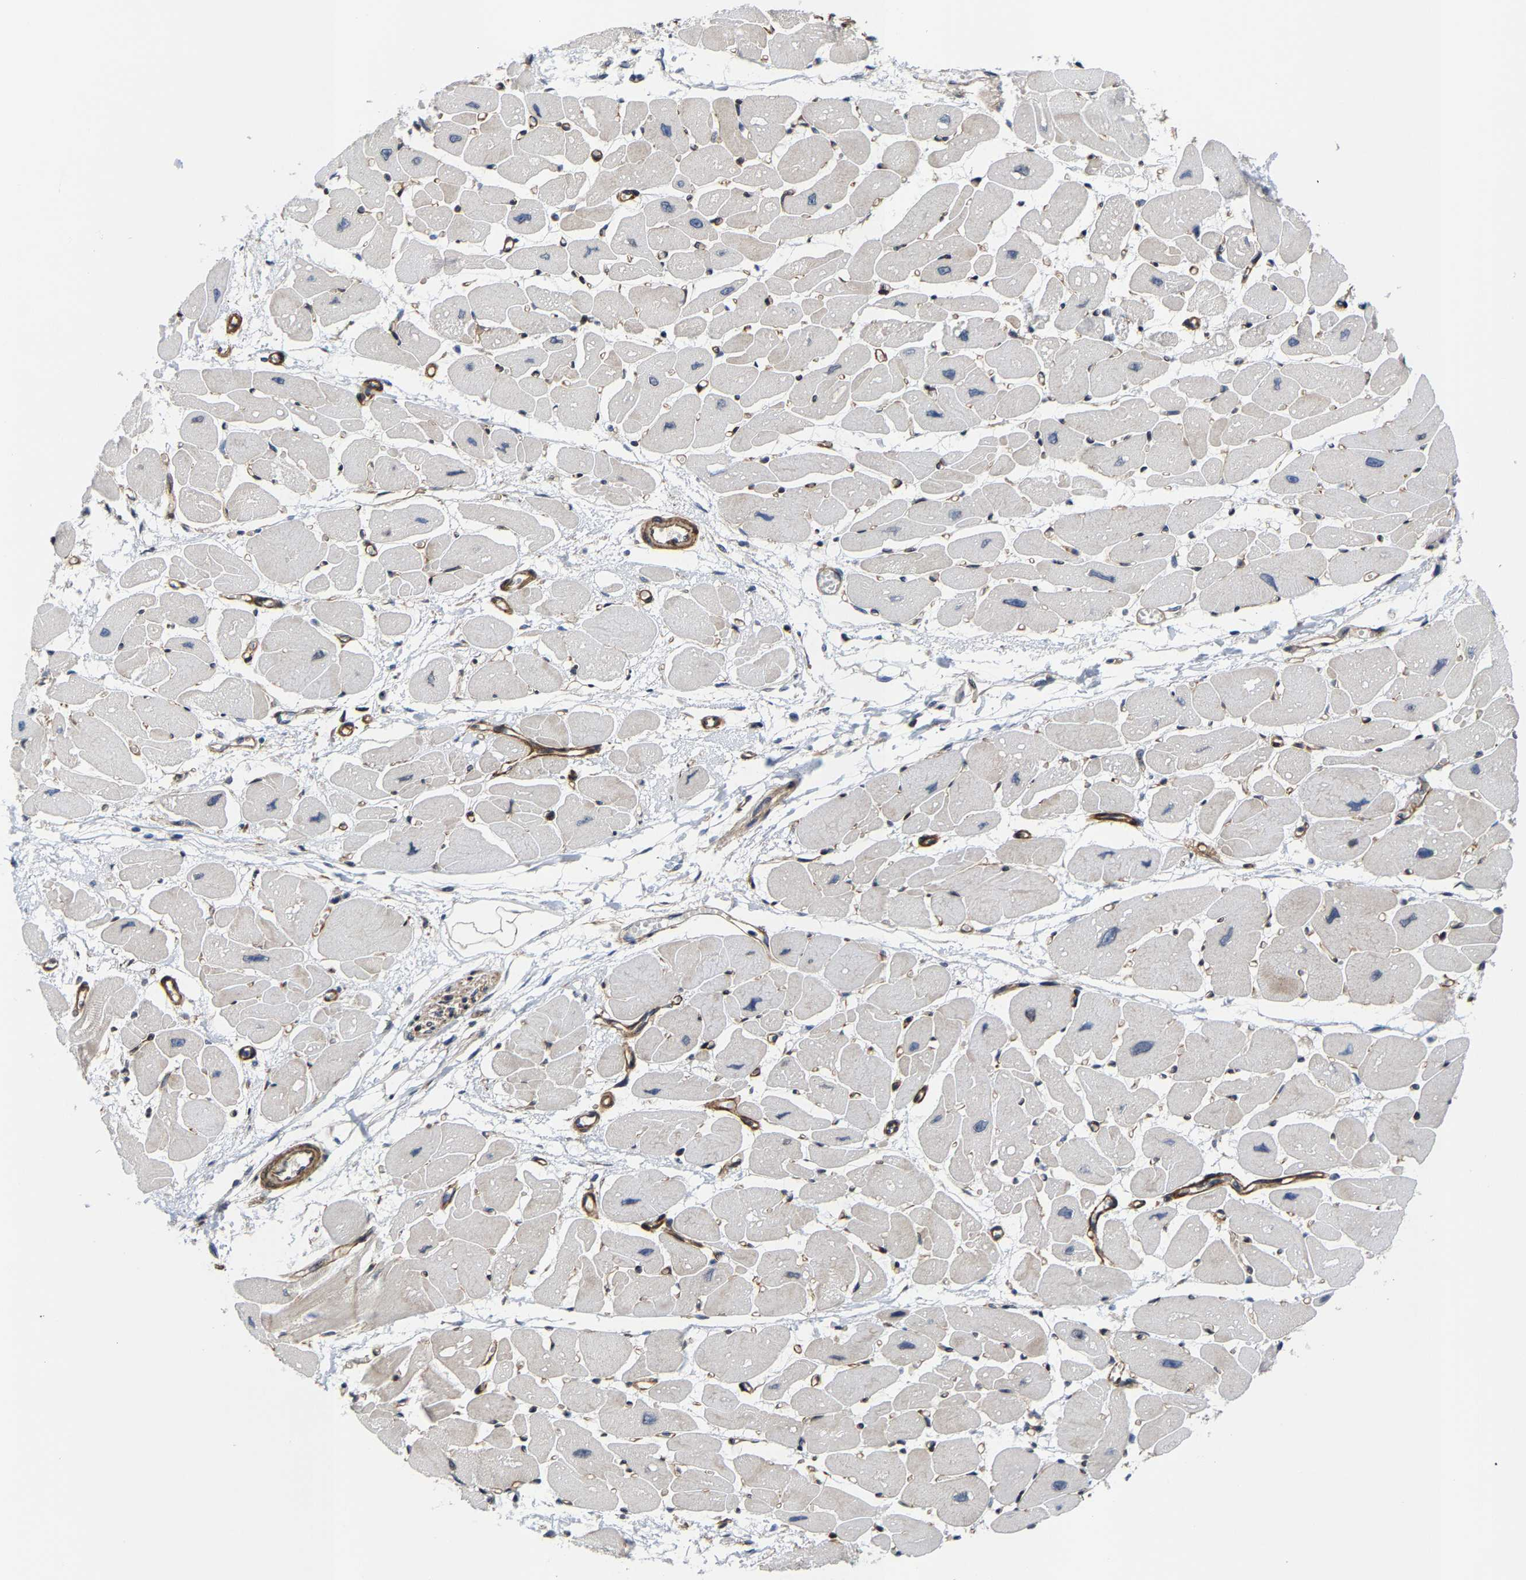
{"staining": {"intensity": "weak", "quantity": "<25%", "location": "cytoplasmic/membranous"}, "tissue": "heart muscle", "cell_type": "Cardiomyocytes", "image_type": "normal", "snomed": [{"axis": "morphology", "description": "Normal tissue, NOS"}, {"axis": "topography", "description": "Heart"}], "caption": "Micrograph shows no significant protein staining in cardiomyocytes of normal heart muscle. (Immunohistochemistry, brightfield microscopy, high magnification).", "gene": "TGFB1I1", "patient": {"sex": "female", "age": 54}}